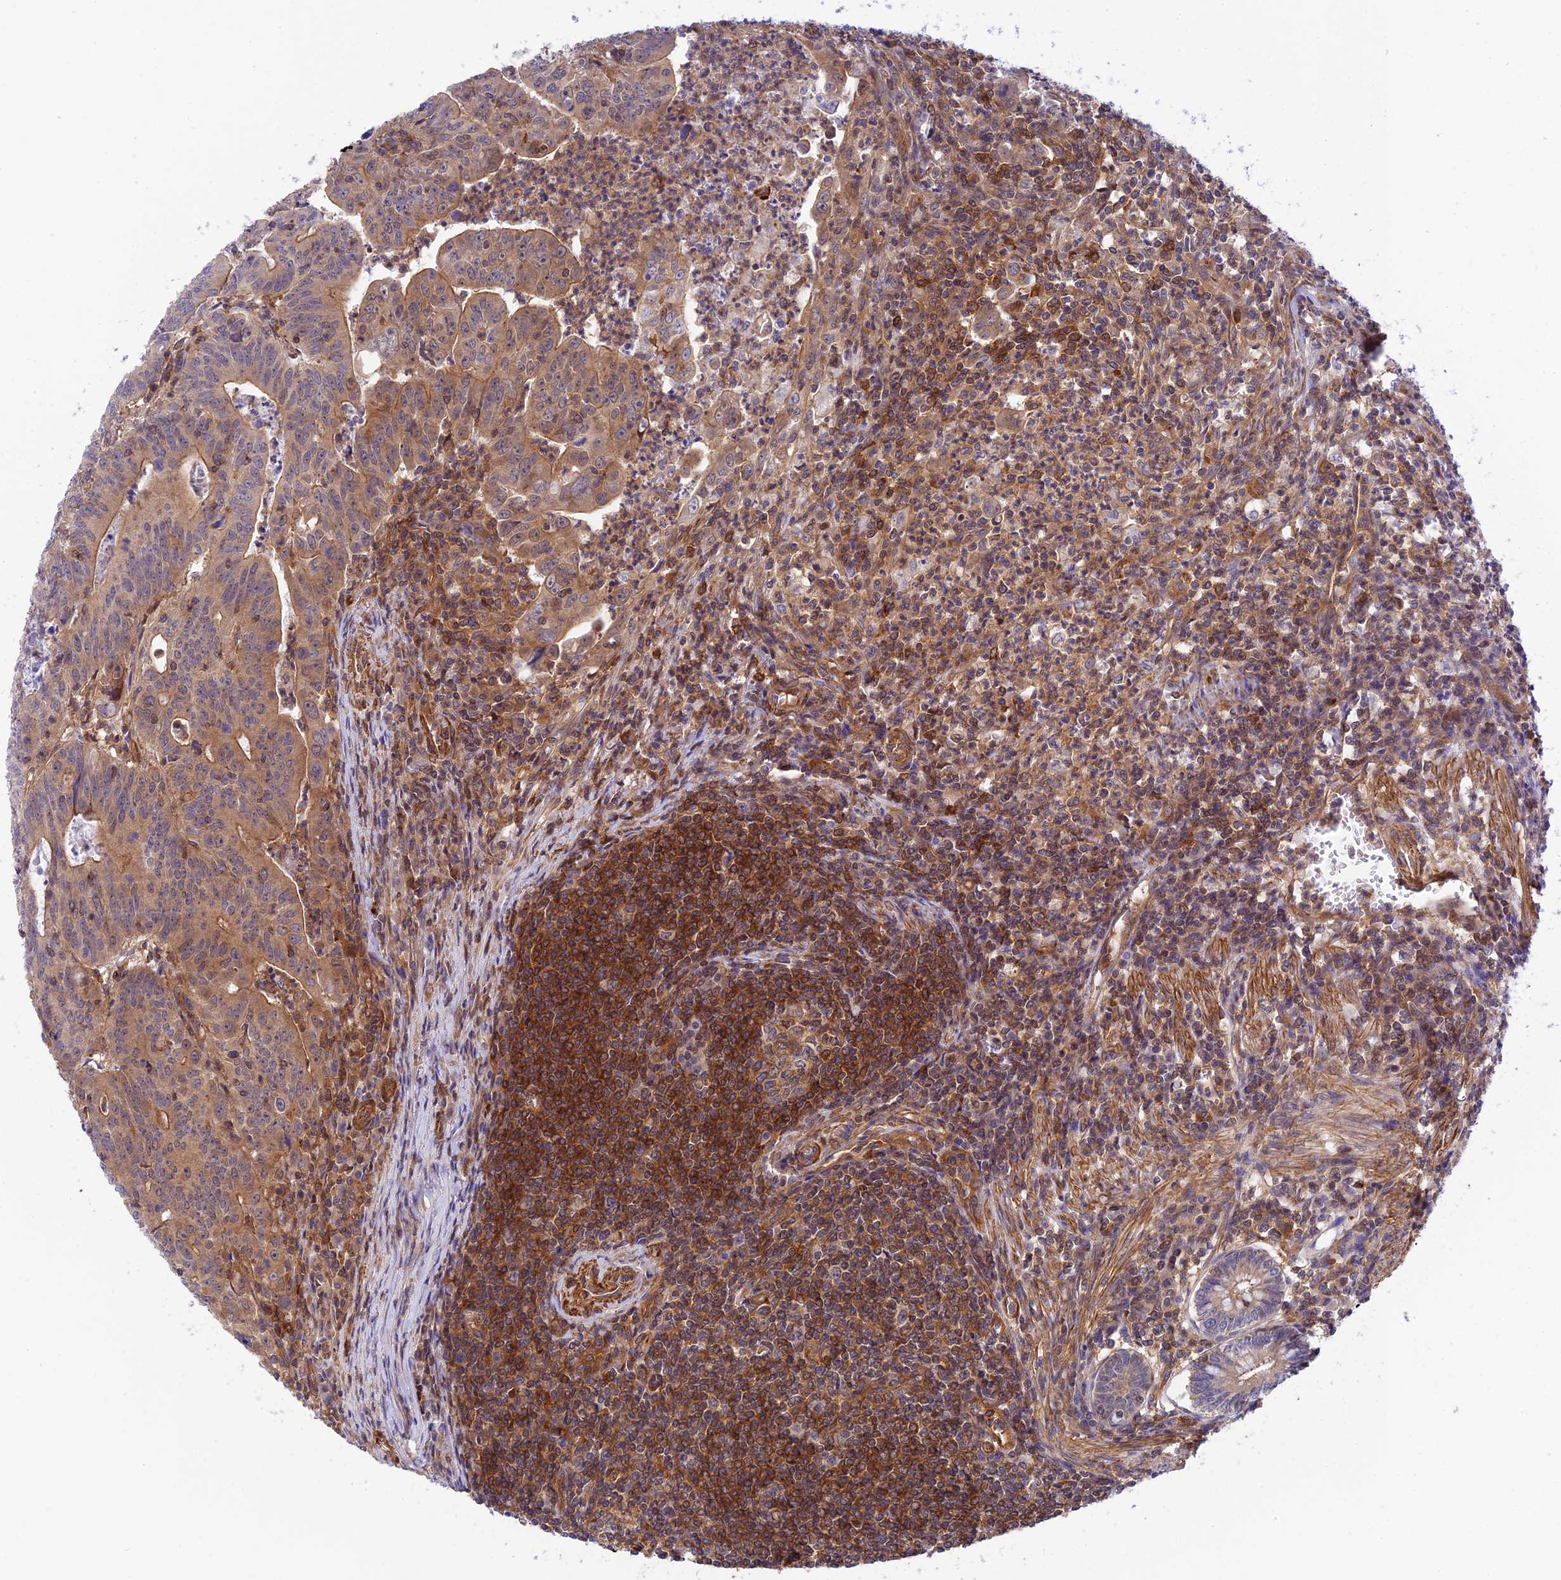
{"staining": {"intensity": "moderate", "quantity": ">75%", "location": "cytoplasmic/membranous"}, "tissue": "colorectal cancer", "cell_type": "Tumor cells", "image_type": "cancer", "snomed": [{"axis": "morphology", "description": "Adenocarcinoma, NOS"}, {"axis": "topography", "description": "Rectum"}], "caption": "Immunohistochemical staining of colorectal cancer (adenocarcinoma) reveals medium levels of moderate cytoplasmic/membranous positivity in approximately >75% of tumor cells.", "gene": "EVI5L", "patient": {"sex": "male", "age": 69}}